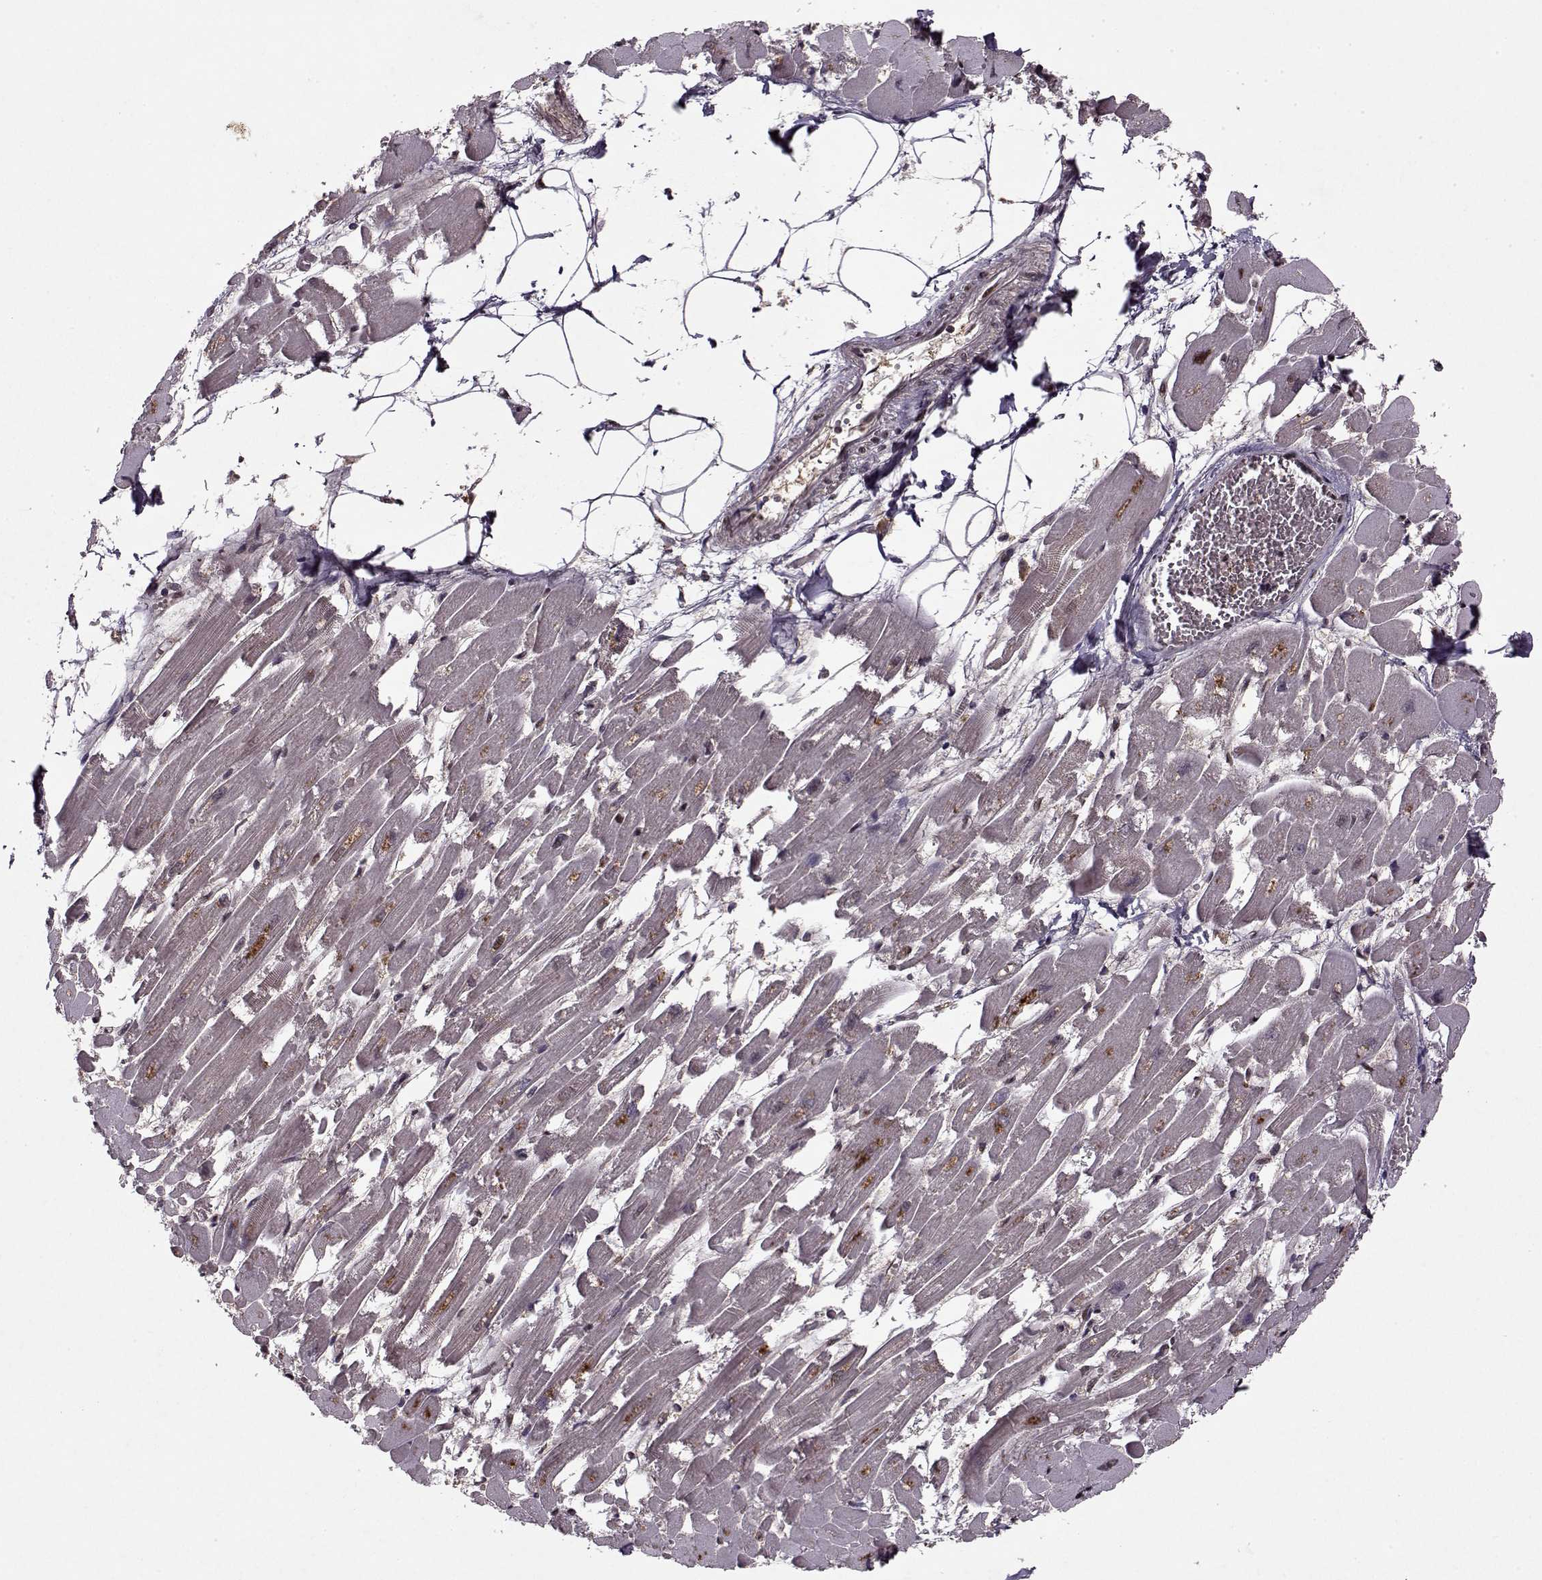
{"staining": {"intensity": "weak", "quantity": "25%-75%", "location": "nuclear"}, "tissue": "heart muscle", "cell_type": "Cardiomyocytes", "image_type": "normal", "snomed": [{"axis": "morphology", "description": "Normal tissue, NOS"}, {"axis": "topography", "description": "Heart"}], "caption": "DAB immunohistochemical staining of benign human heart muscle shows weak nuclear protein positivity in approximately 25%-75% of cardiomyocytes. (brown staining indicates protein expression, while blue staining denotes nuclei).", "gene": "PSMA7", "patient": {"sex": "female", "age": 52}}